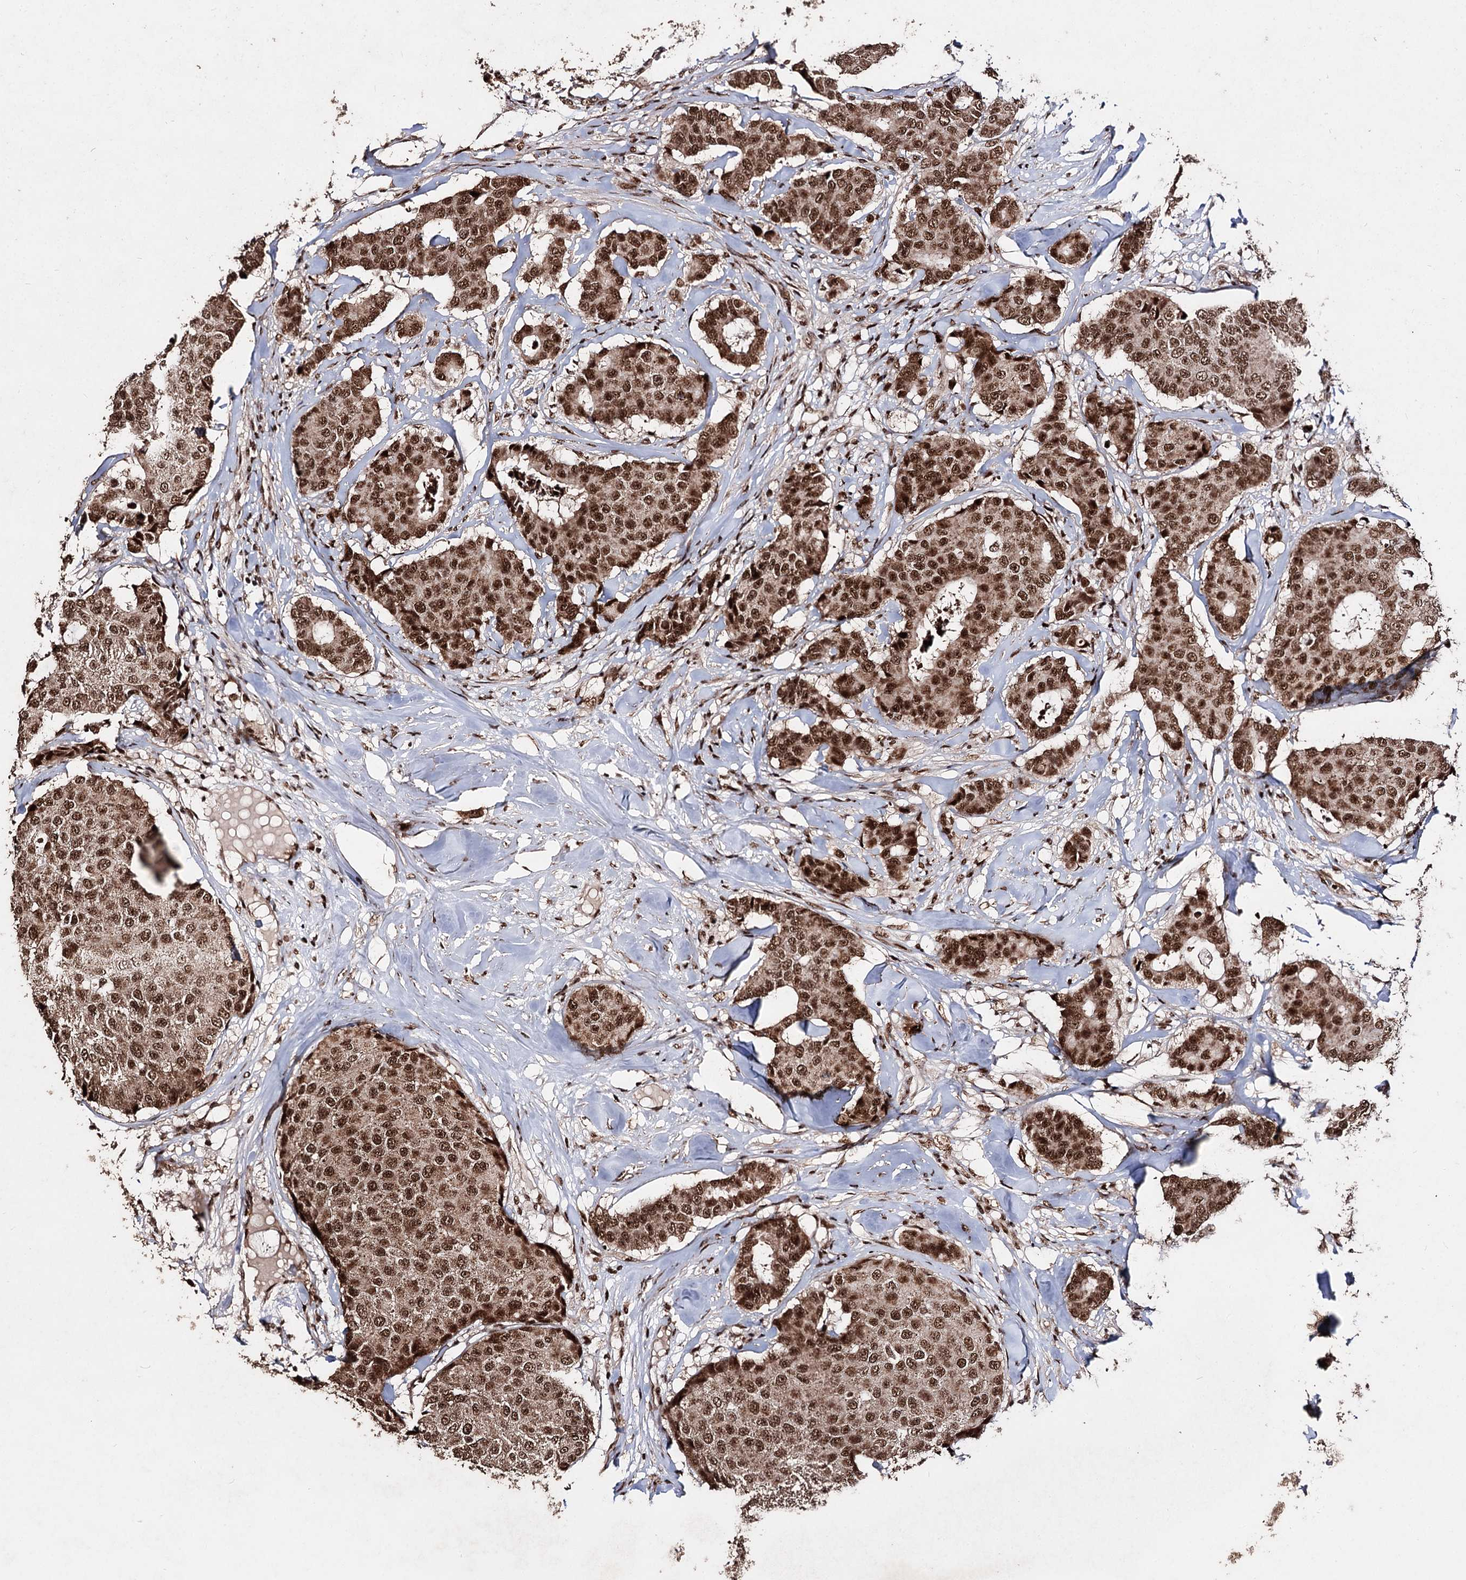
{"staining": {"intensity": "strong", "quantity": ">75%", "location": "nuclear"}, "tissue": "breast cancer", "cell_type": "Tumor cells", "image_type": "cancer", "snomed": [{"axis": "morphology", "description": "Duct carcinoma"}, {"axis": "topography", "description": "Breast"}], "caption": "Immunohistochemical staining of breast cancer (invasive ductal carcinoma) reveals high levels of strong nuclear positivity in approximately >75% of tumor cells.", "gene": "U2SURP", "patient": {"sex": "female", "age": 75}}